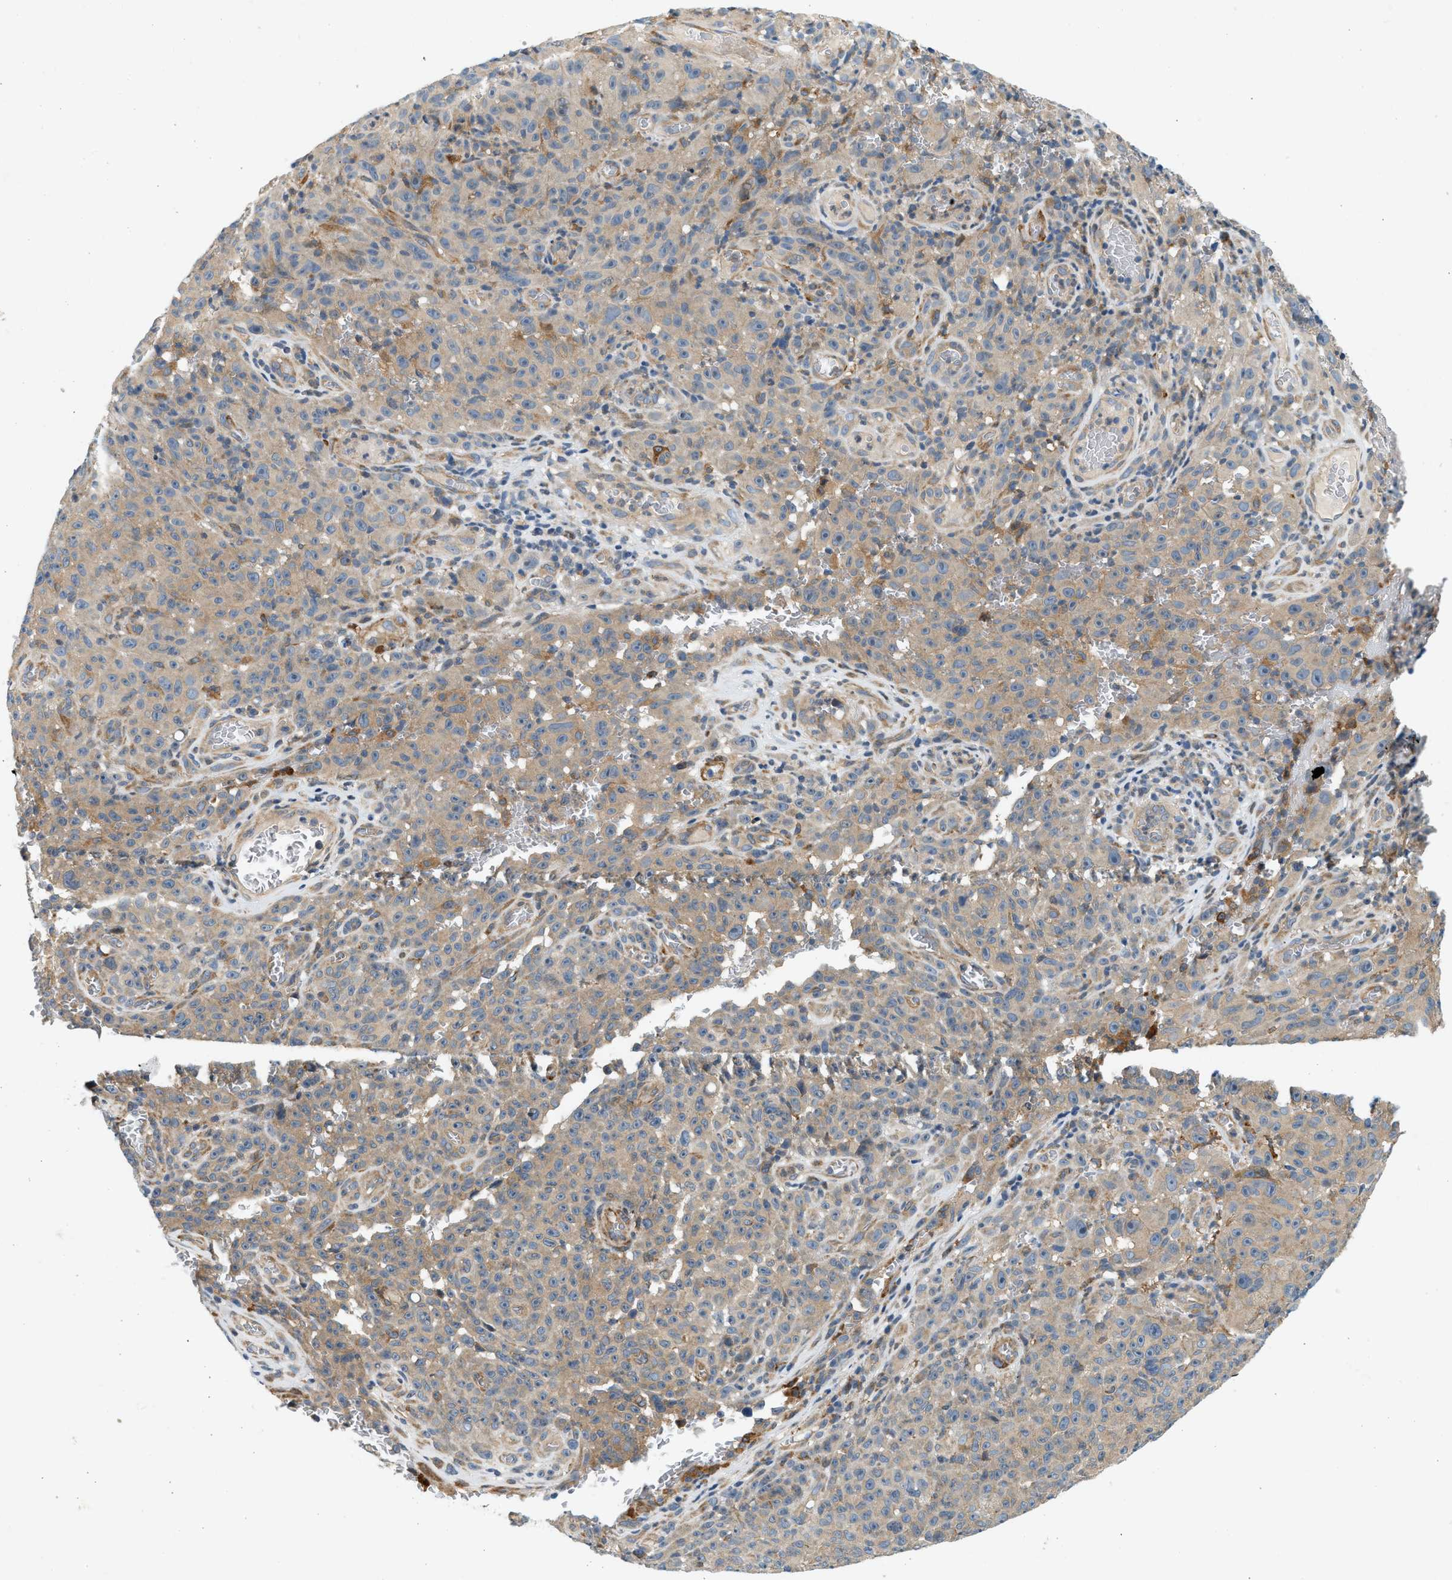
{"staining": {"intensity": "weak", "quantity": ">75%", "location": "cytoplasmic/membranous"}, "tissue": "melanoma", "cell_type": "Tumor cells", "image_type": "cancer", "snomed": [{"axis": "morphology", "description": "Malignant melanoma, NOS"}, {"axis": "topography", "description": "Skin"}], "caption": "Tumor cells demonstrate low levels of weak cytoplasmic/membranous staining in about >75% of cells in melanoma.", "gene": "KDELR2", "patient": {"sex": "female", "age": 82}}